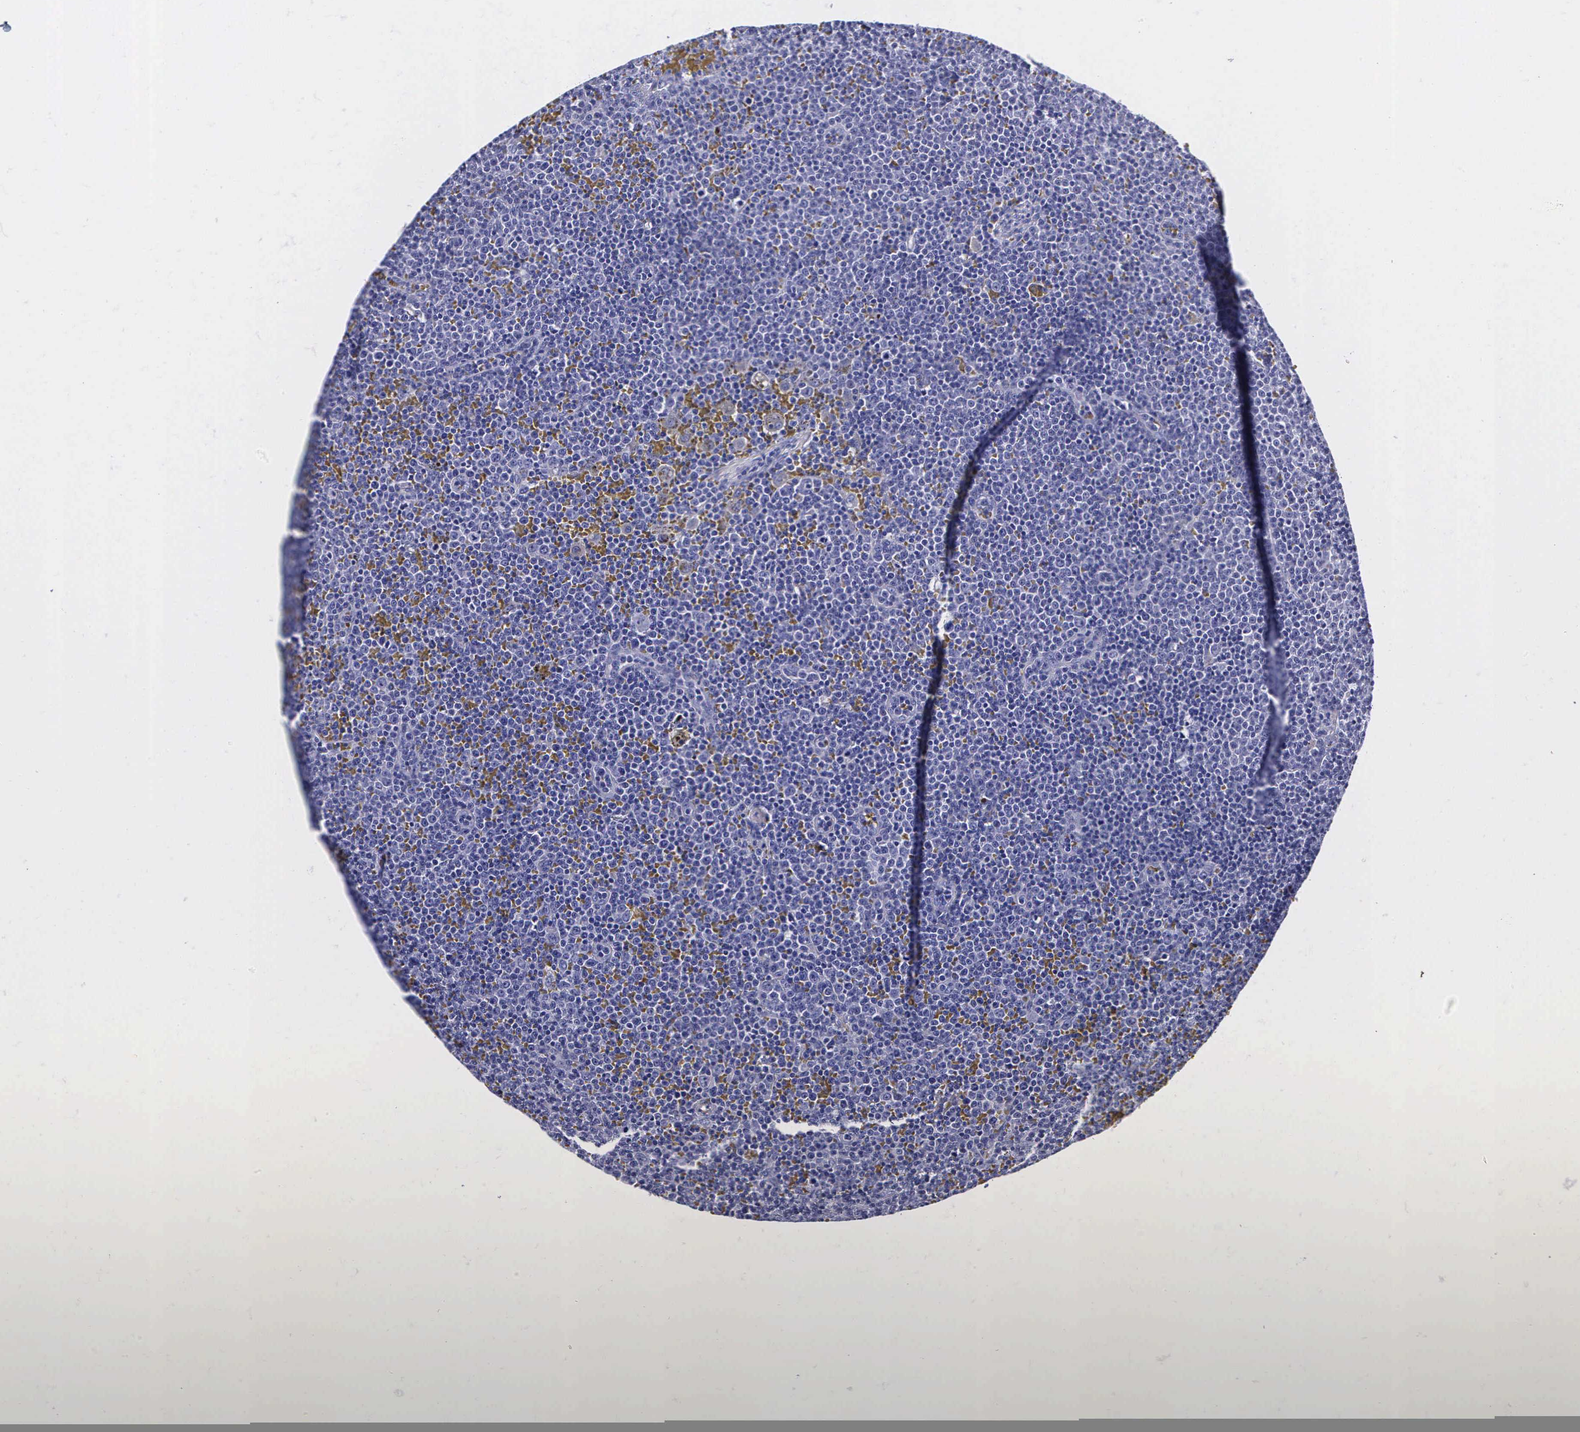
{"staining": {"intensity": "negative", "quantity": "none", "location": "none"}, "tissue": "lymphoma", "cell_type": "Tumor cells", "image_type": "cancer", "snomed": [{"axis": "morphology", "description": "Malignant lymphoma, non-Hodgkin's type, Low grade"}, {"axis": "topography", "description": "Lymph node"}], "caption": "IHC of human lymphoma reveals no staining in tumor cells.", "gene": "ENO2", "patient": {"sex": "male", "age": 50}}